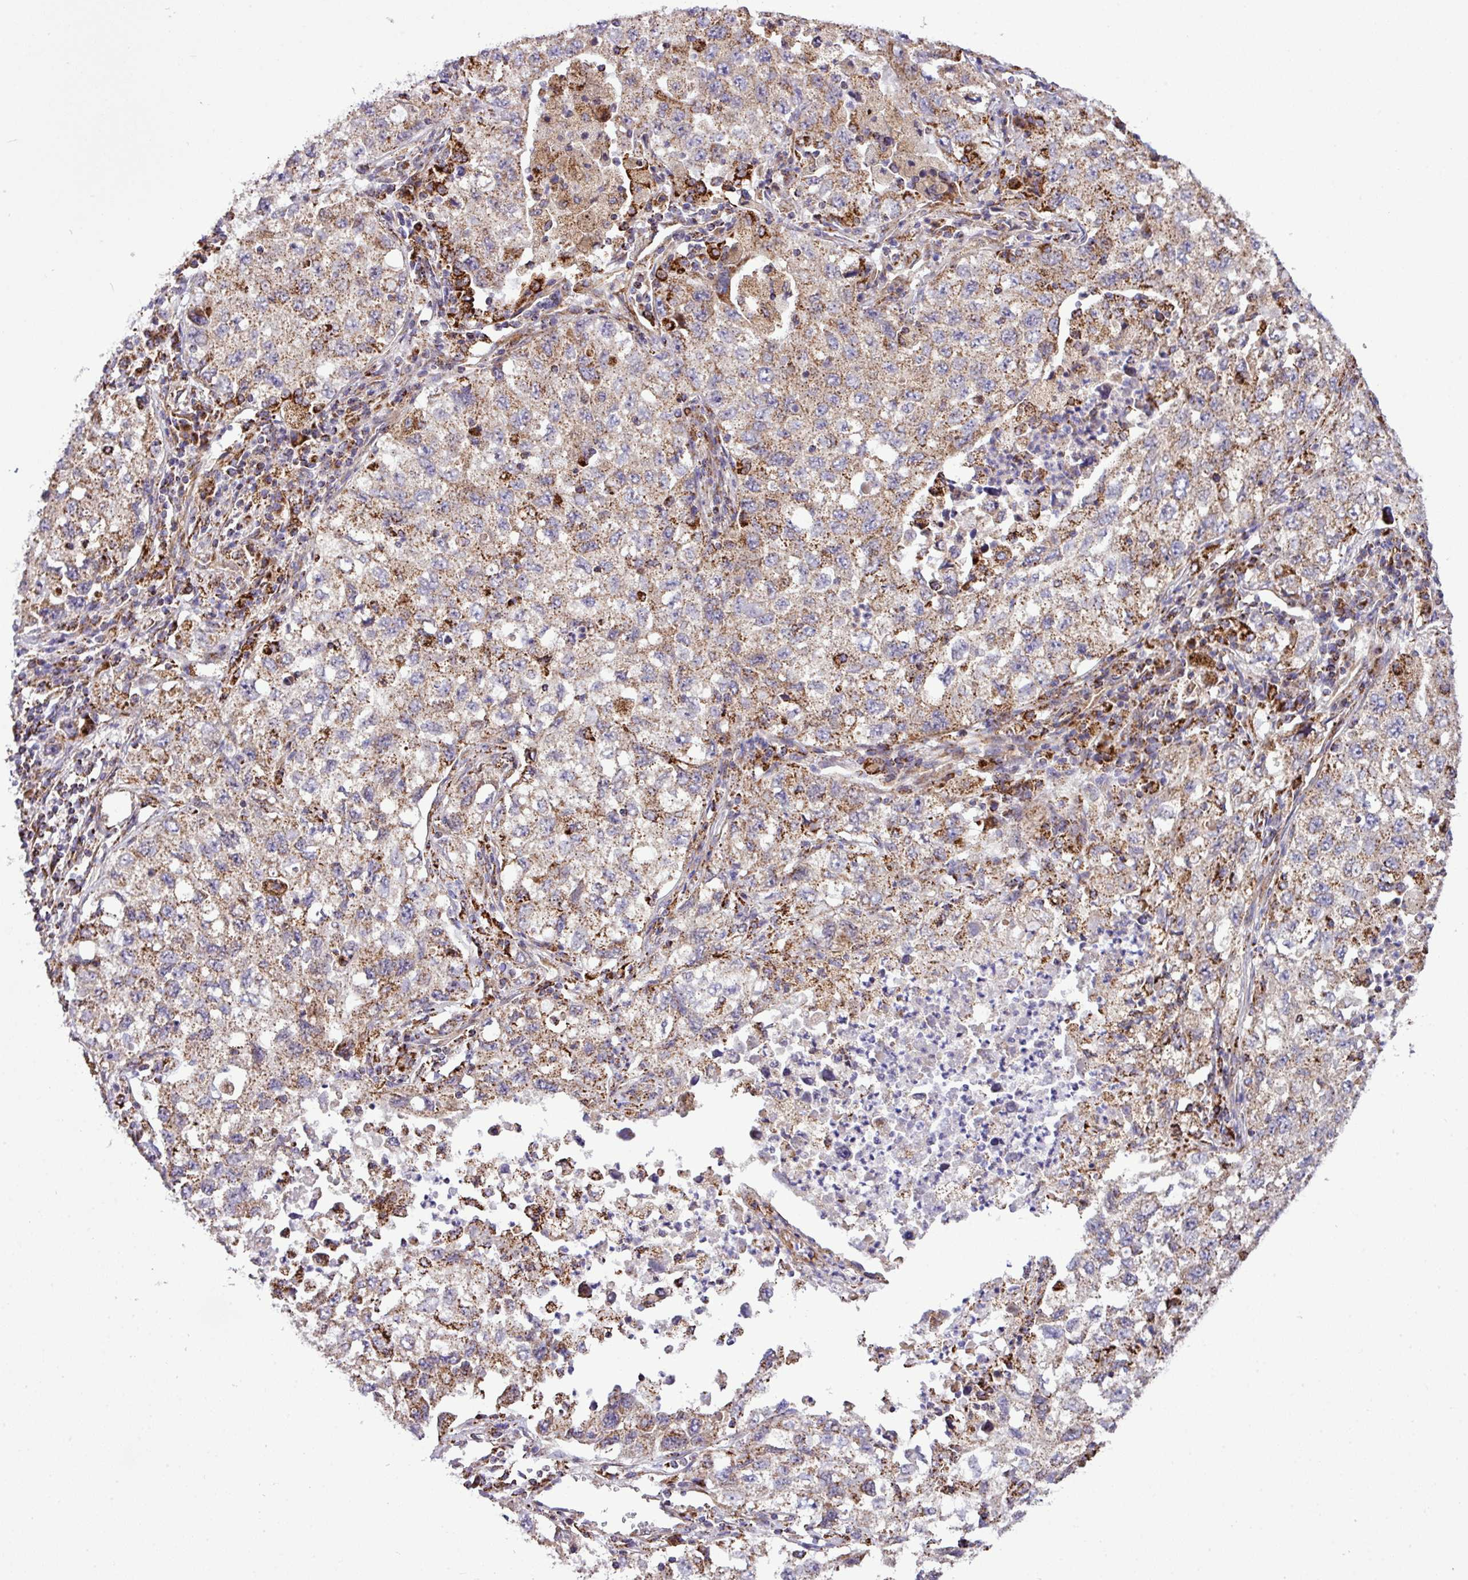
{"staining": {"intensity": "moderate", "quantity": ">75%", "location": "cytoplasmic/membranous"}, "tissue": "lung cancer", "cell_type": "Tumor cells", "image_type": "cancer", "snomed": [{"axis": "morphology", "description": "Adenocarcinoma, NOS"}, {"axis": "topography", "description": "Lung"}], "caption": "Moderate cytoplasmic/membranous staining is seen in approximately >75% of tumor cells in adenocarcinoma (lung).", "gene": "ZNF569", "patient": {"sex": "female", "age": 57}}